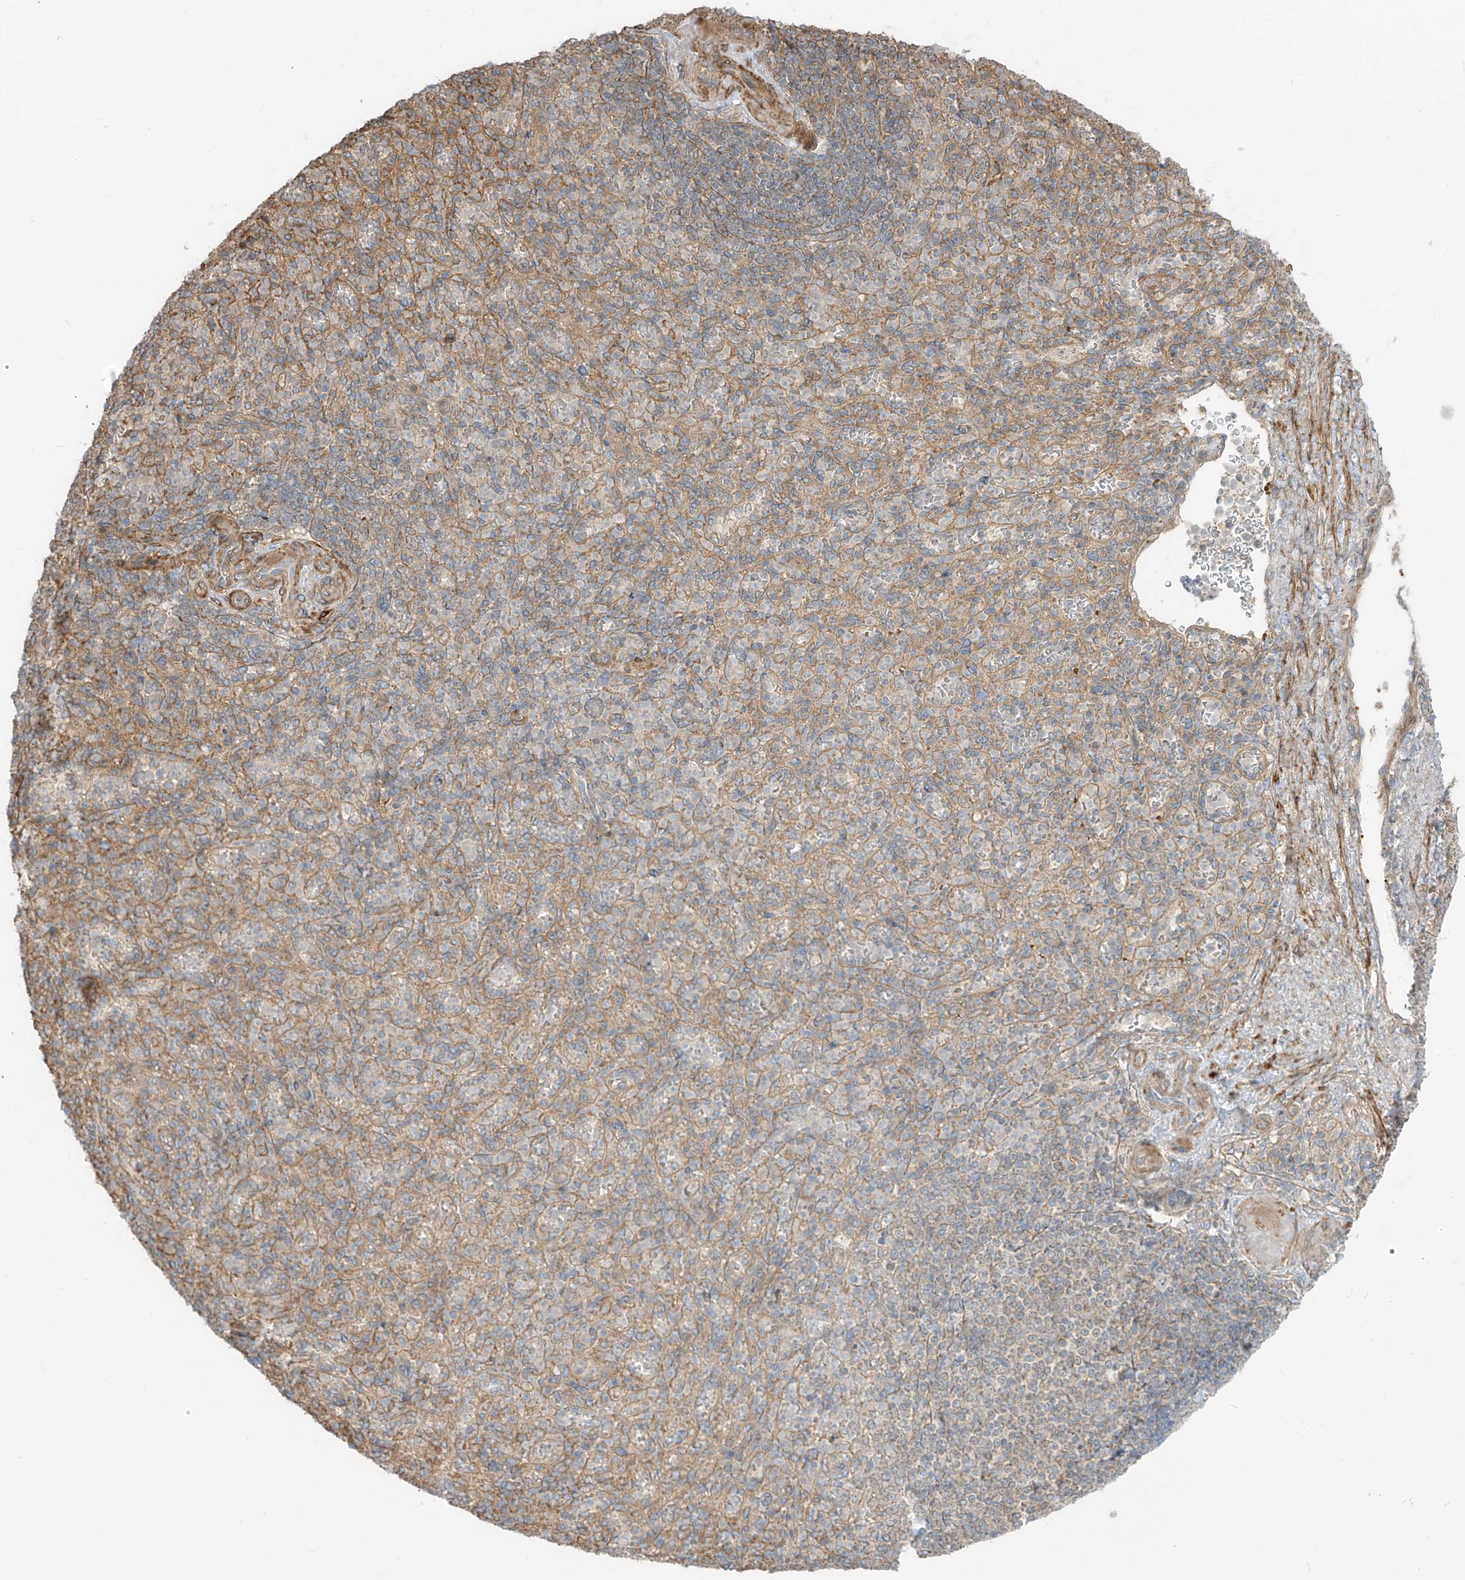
{"staining": {"intensity": "weak", "quantity": "25%-75%", "location": "cytoplasmic/membranous"}, "tissue": "spleen", "cell_type": "Cells in red pulp", "image_type": "normal", "snomed": [{"axis": "morphology", "description": "Normal tissue, NOS"}, {"axis": "topography", "description": "Spleen"}], "caption": "Protein expression analysis of unremarkable spleen displays weak cytoplasmic/membranous expression in approximately 25%-75% of cells in red pulp.", "gene": "ENTR1", "patient": {"sex": "female", "age": 74}}